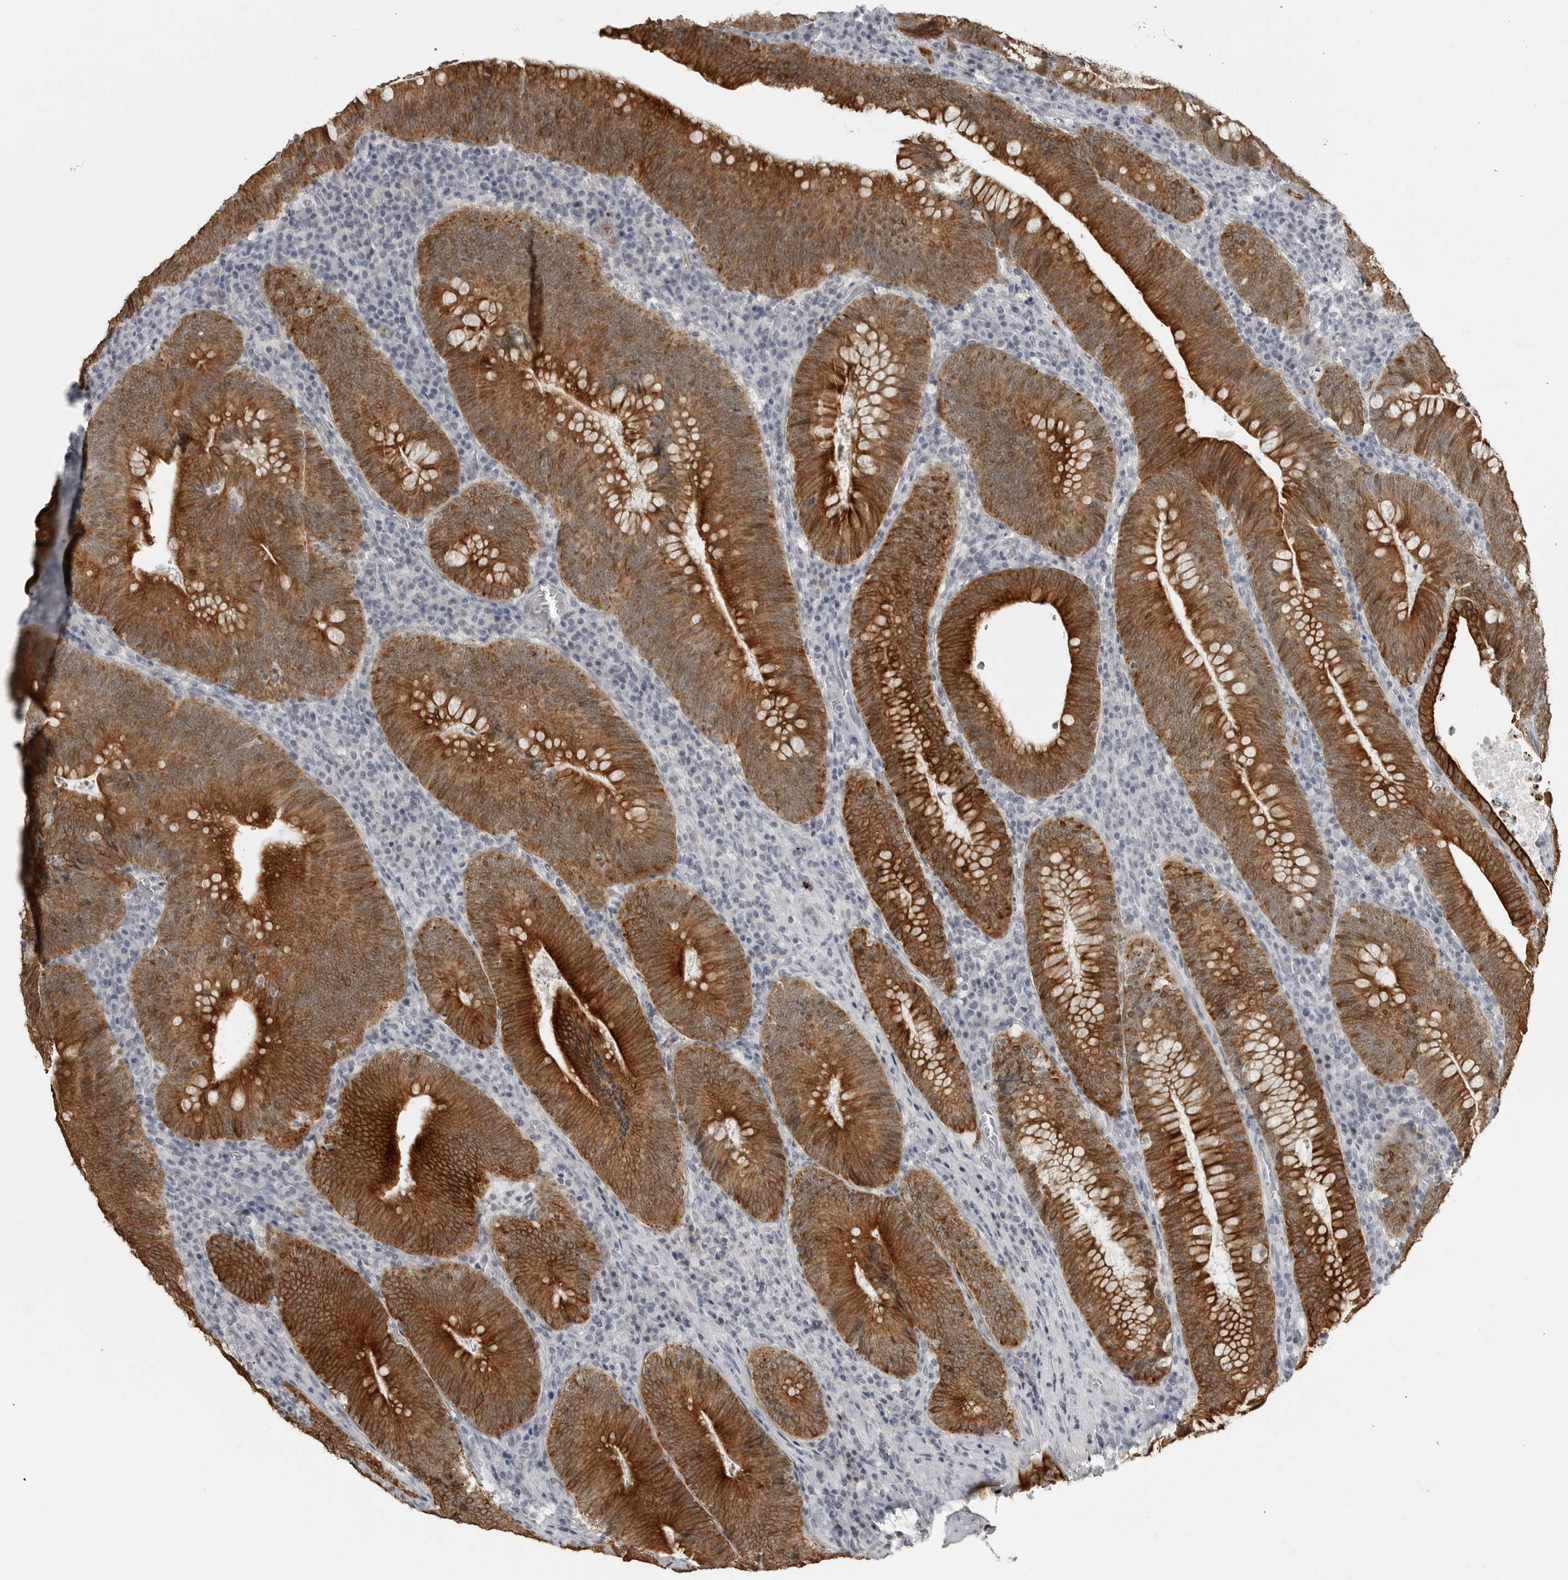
{"staining": {"intensity": "strong", "quantity": ">75%", "location": "cytoplasmic/membranous"}, "tissue": "colorectal cancer", "cell_type": "Tumor cells", "image_type": "cancer", "snomed": [{"axis": "morphology", "description": "Normal tissue, NOS"}, {"axis": "topography", "description": "Colon"}], "caption": "Protein staining by immunohistochemistry (IHC) shows strong cytoplasmic/membranous positivity in about >75% of tumor cells in colorectal cancer.", "gene": "SERPINF2", "patient": {"sex": "female", "age": 82}}